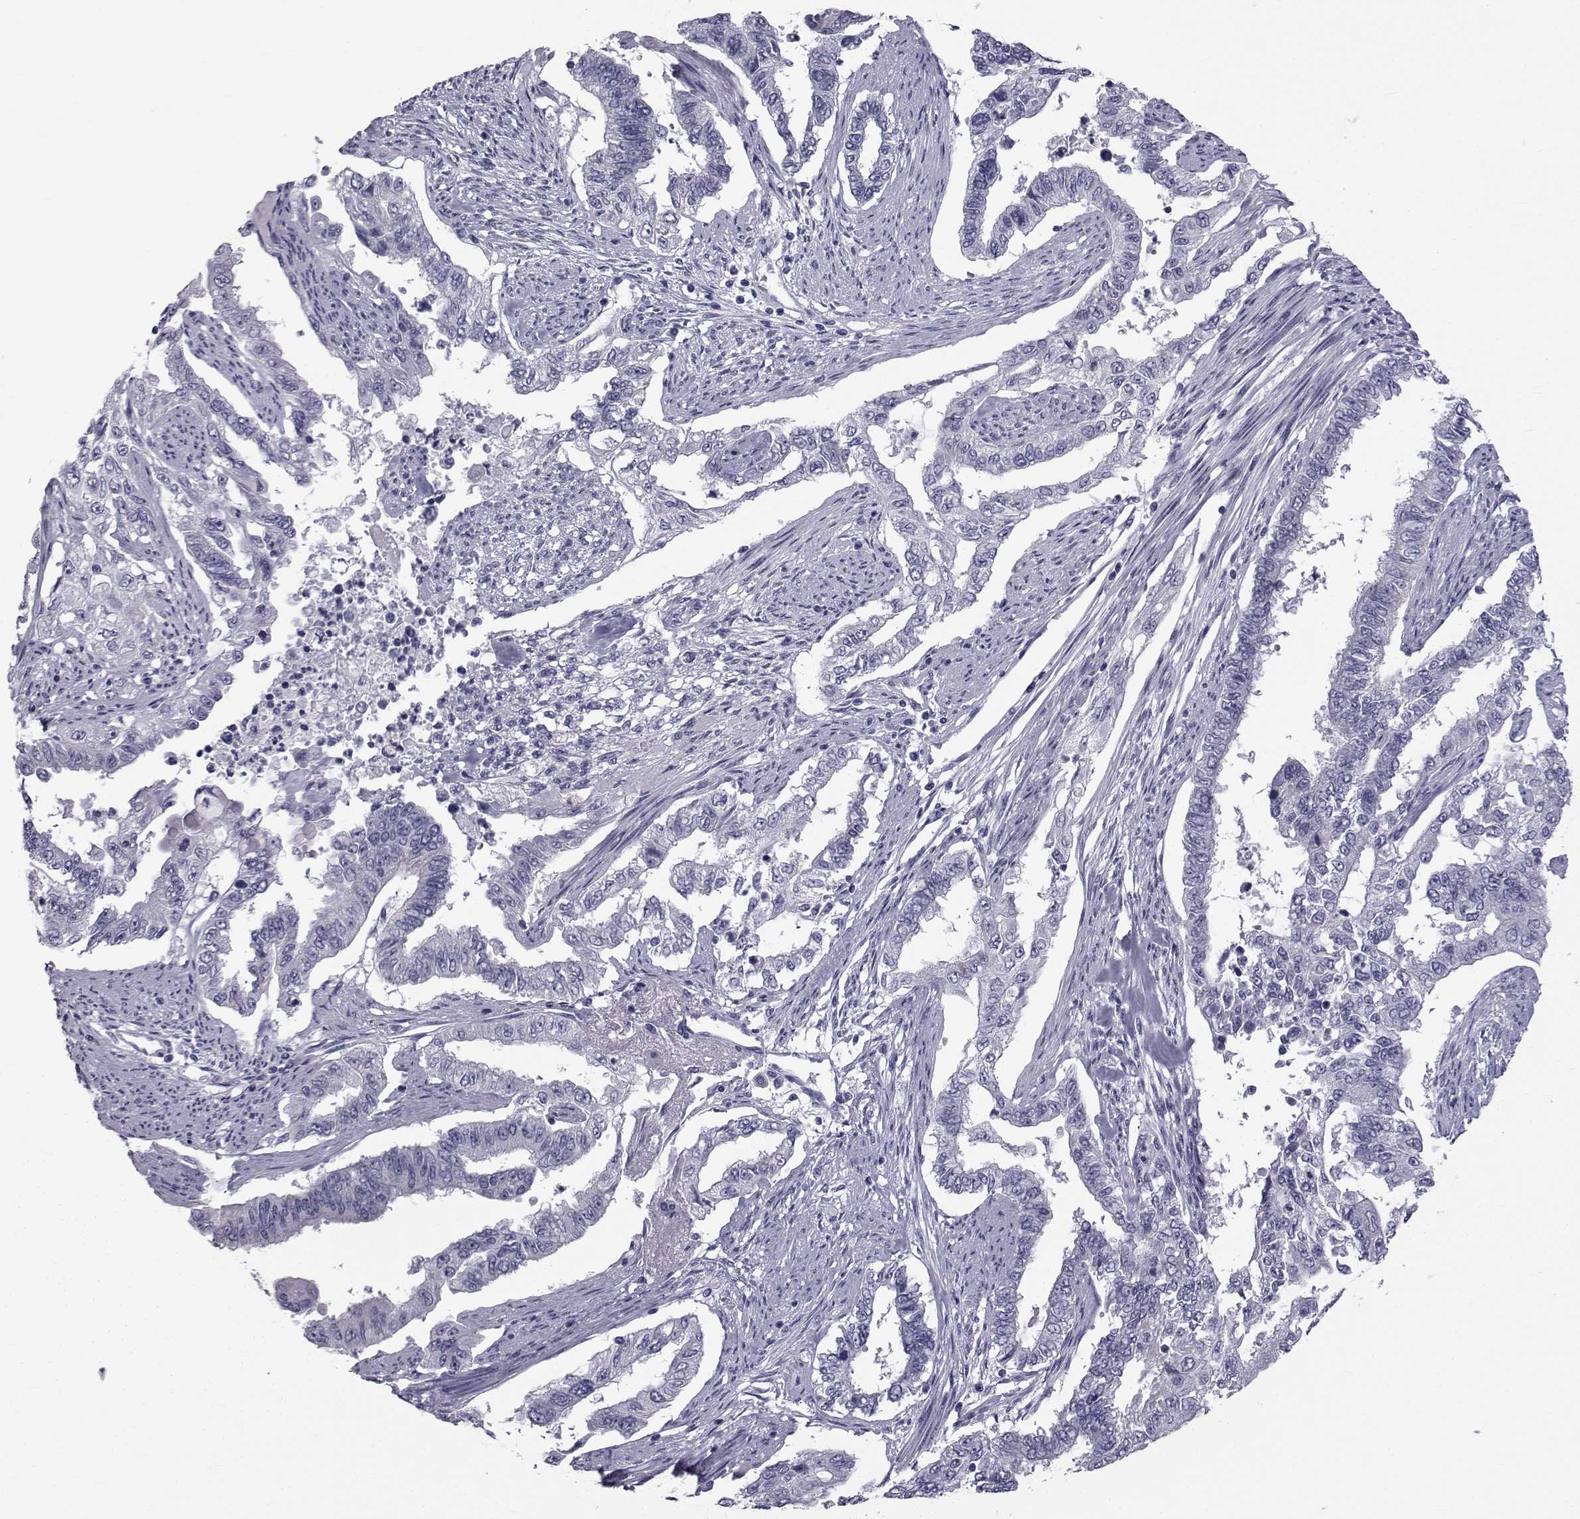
{"staining": {"intensity": "negative", "quantity": "none", "location": "none"}, "tissue": "endometrial cancer", "cell_type": "Tumor cells", "image_type": "cancer", "snomed": [{"axis": "morphology", "description": "Adenocarcinoma, NOS"}, {"axis": "topography", "description": "Uterus"}], "caption": "Immunohistochemistry of human adenocarcinoma (endometrial) reveals no expression in tumor cells.", "gene": "FDXR", "patient": {"sex": "female", "age": 59}}